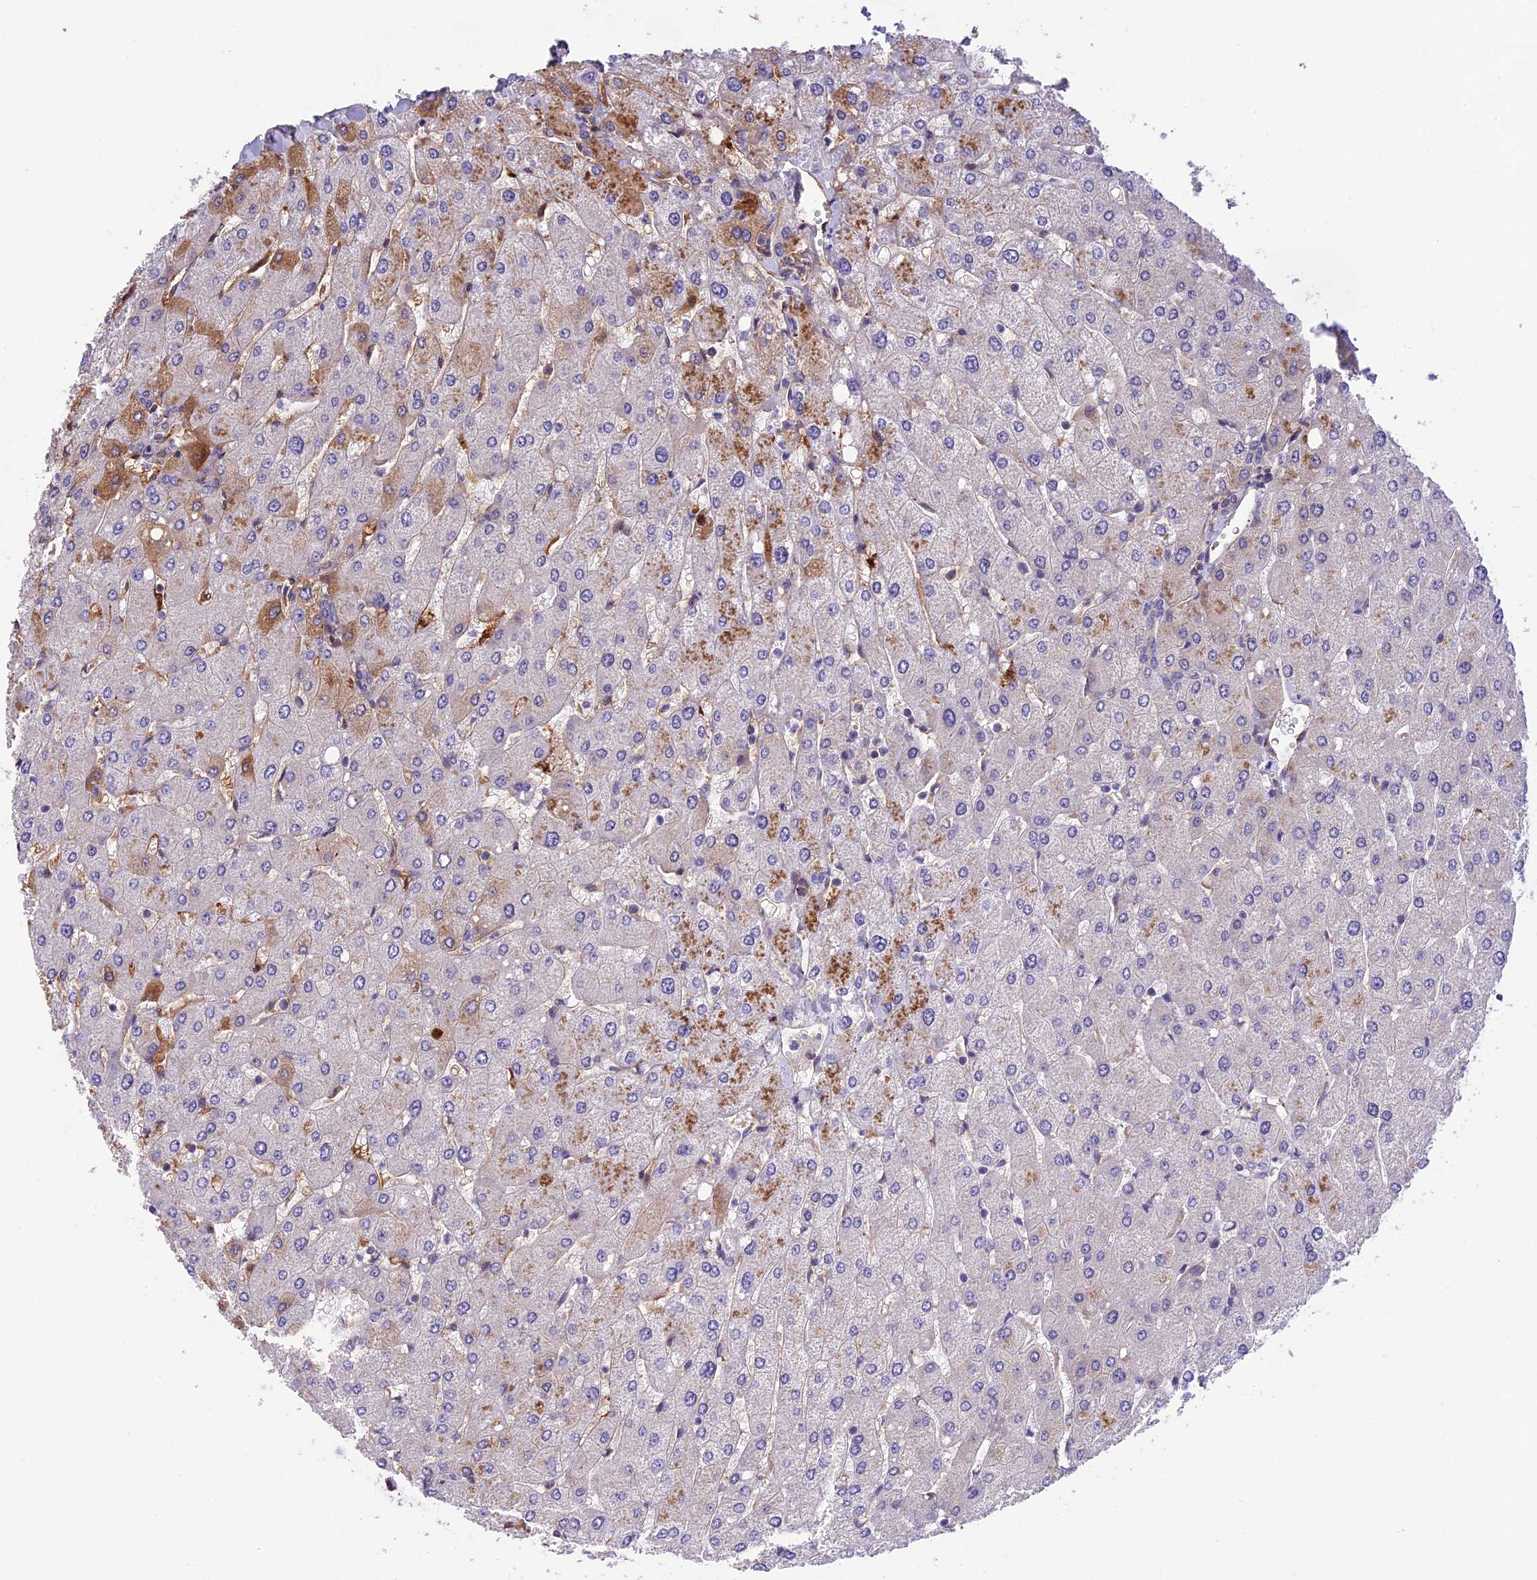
{"staining": {"intensity": "negative", "quantity": "none", "location": "none"}, "tissue": "liver", "cell_type": "Cholangiocytes", "image_type": "normal", "snomed": [{"axis": "morphology", "description": "Normal tissue, NOS"}, {"axis": "topography", "description": "Liver"}], "caption": "High power microscopy image of an IHC photomicrograph of unremarkable liver, revealing no significant positivity in cholangiocytes. (DAB immunohistochemistry (IHC) with hematoxylin counter stain).", "gene": "MFSD2A", "patient": {"sex": "male", "age": 55}}